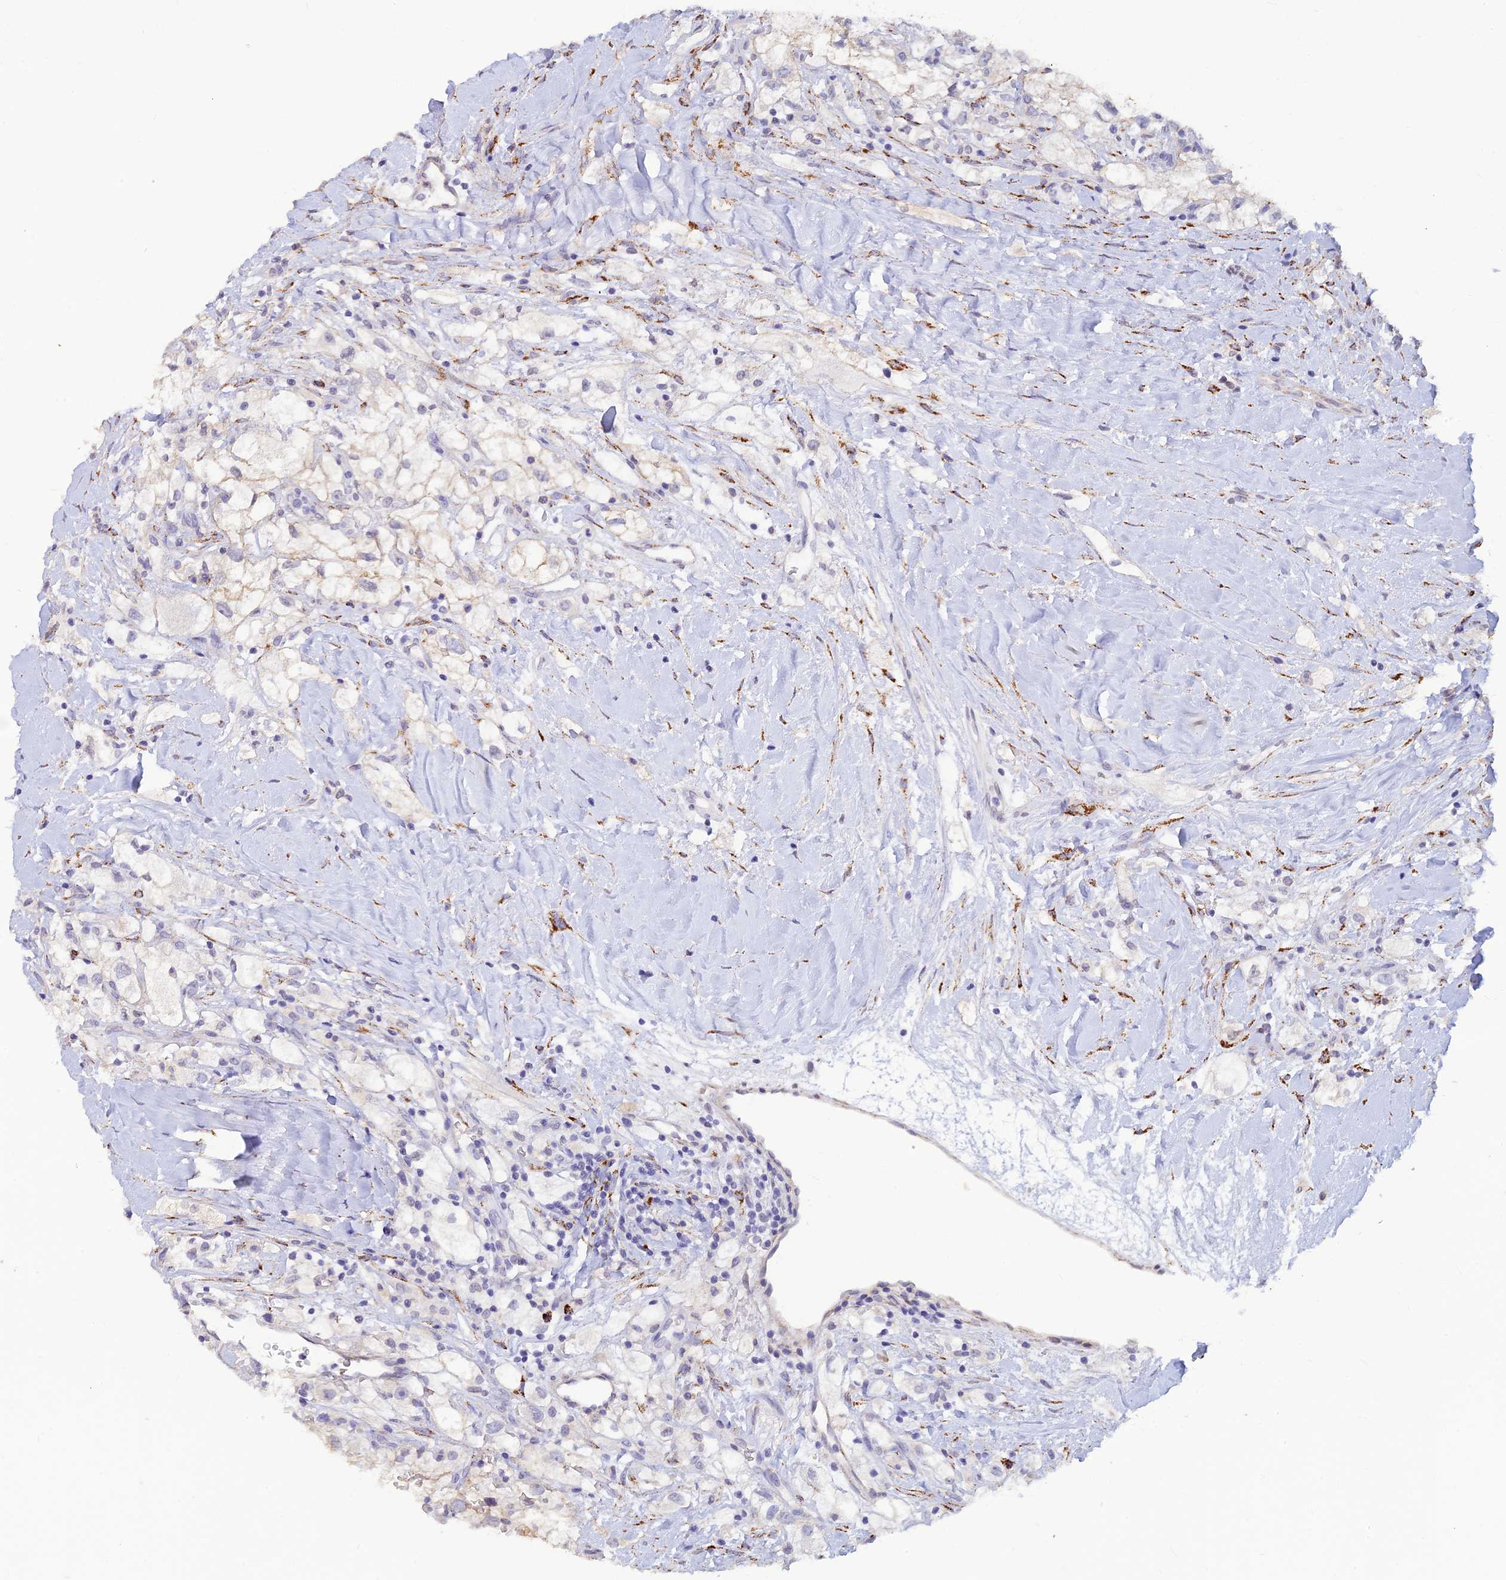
{"staining": {"intensity": "negative", "quantity": "none", "location": "none"}, "tissue": "renal cancer", "cell_type": "Tumor cells", "image_type": "cancer", "snomed": [{"axis": "morphology", "description": "Adenocarcinoma, NOS"}, {"axis": "topography", "description": "Kidney"}], "caption": "Tumor cells are negative for protein expression in human adenocarcinoma (renal).", "gene": "ALDH1L2", "patient": {"sex": "male", "age": 59}}